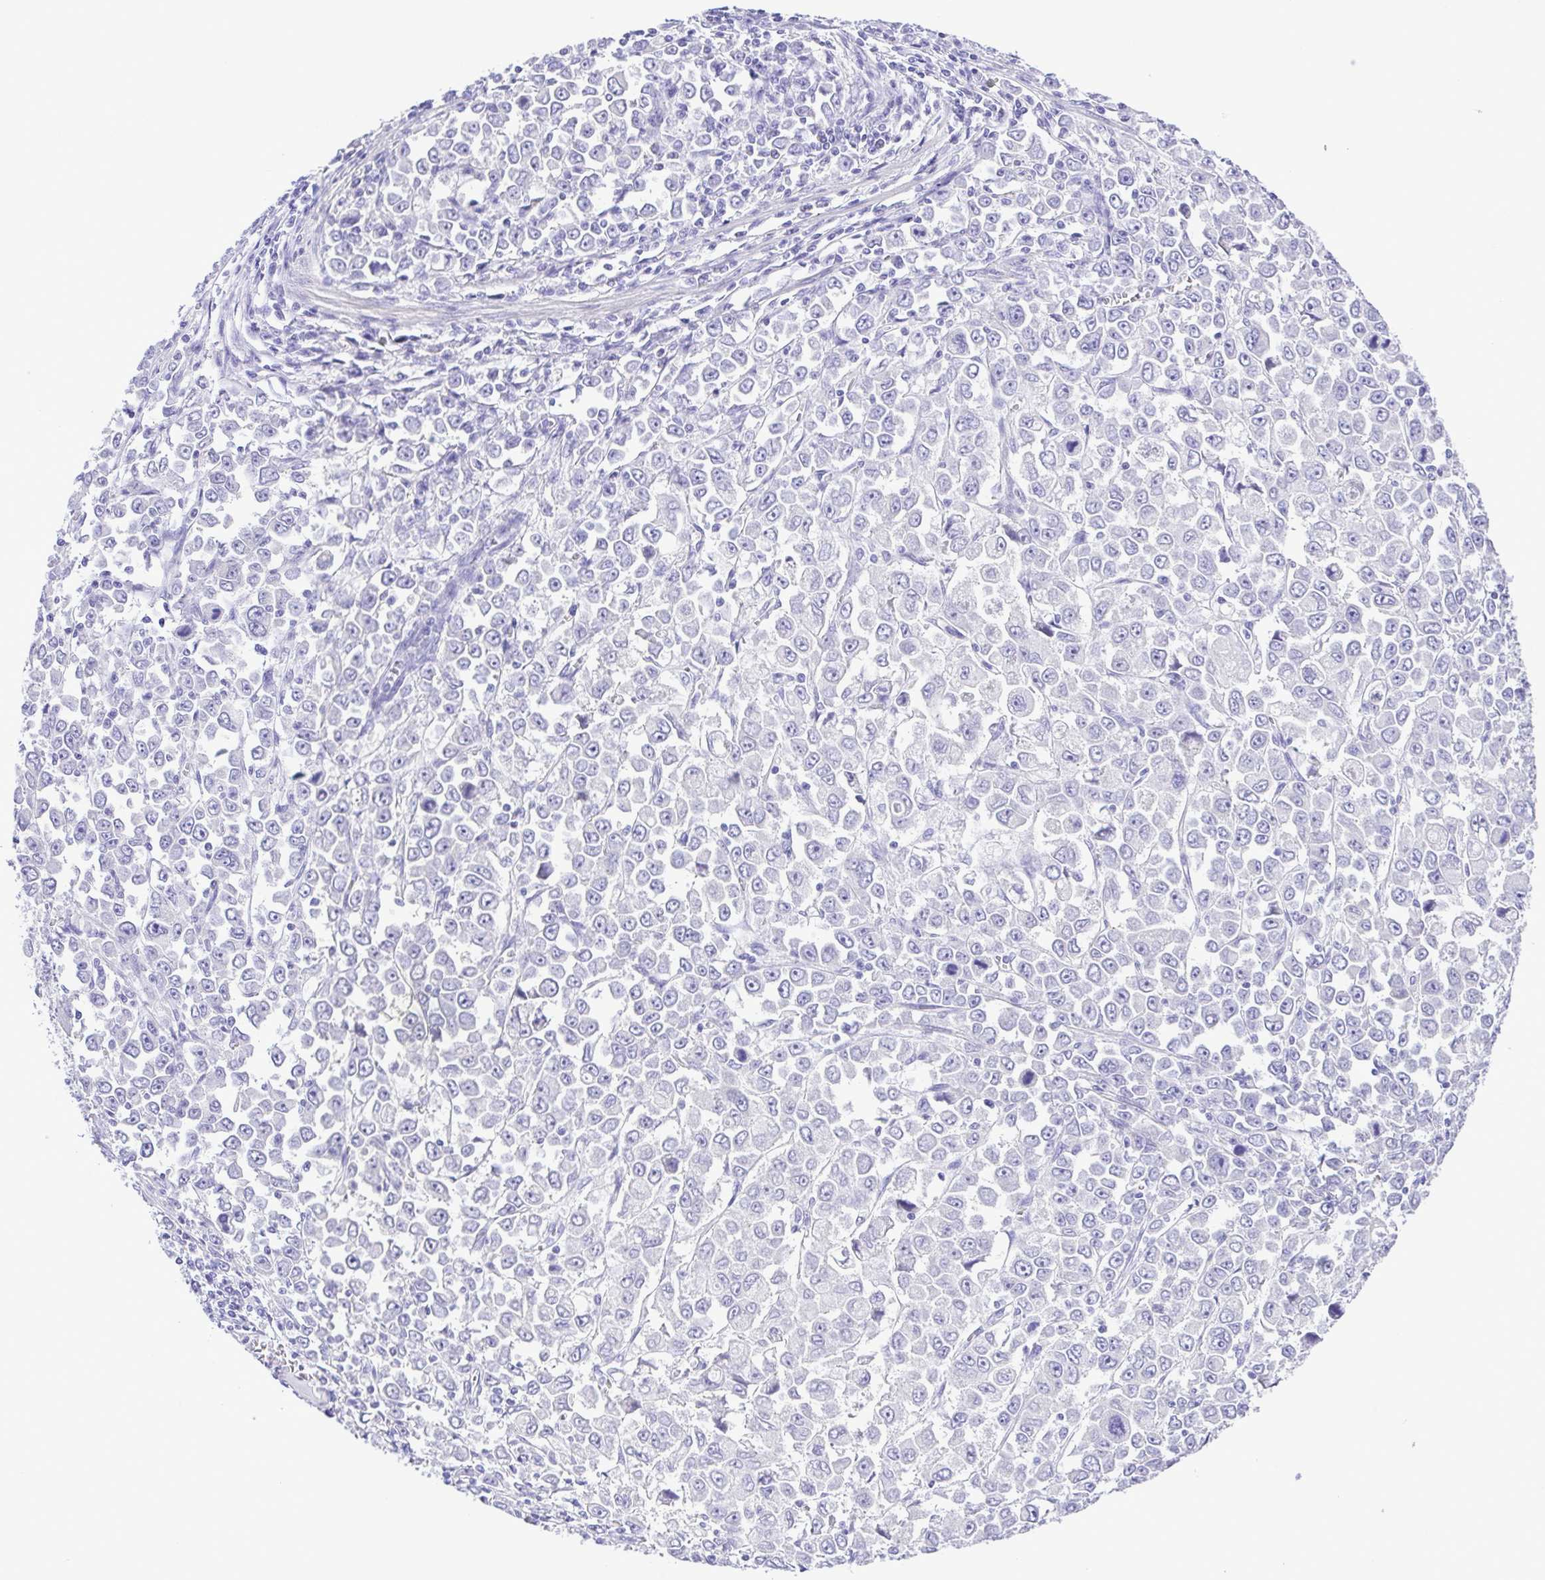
{"staining": {"intensity": "negative", "quantity": "none", "location": "none"}, "tissue": "stomach cancer", "cell_type": "Tumor cells", "image_type": "cancer", "snomed": [{"axis": "morphology", "description": "Adenocarcinoma, NOS"}, {"axis": "topography", "description": "Stomach, upper"}], "caption": "A photomicrograph of human adenocarcinoma (stomach) is negative for staining in tumor cells.", "gene": "SYT1", "patient": {"sex": "male", "age": 70}}